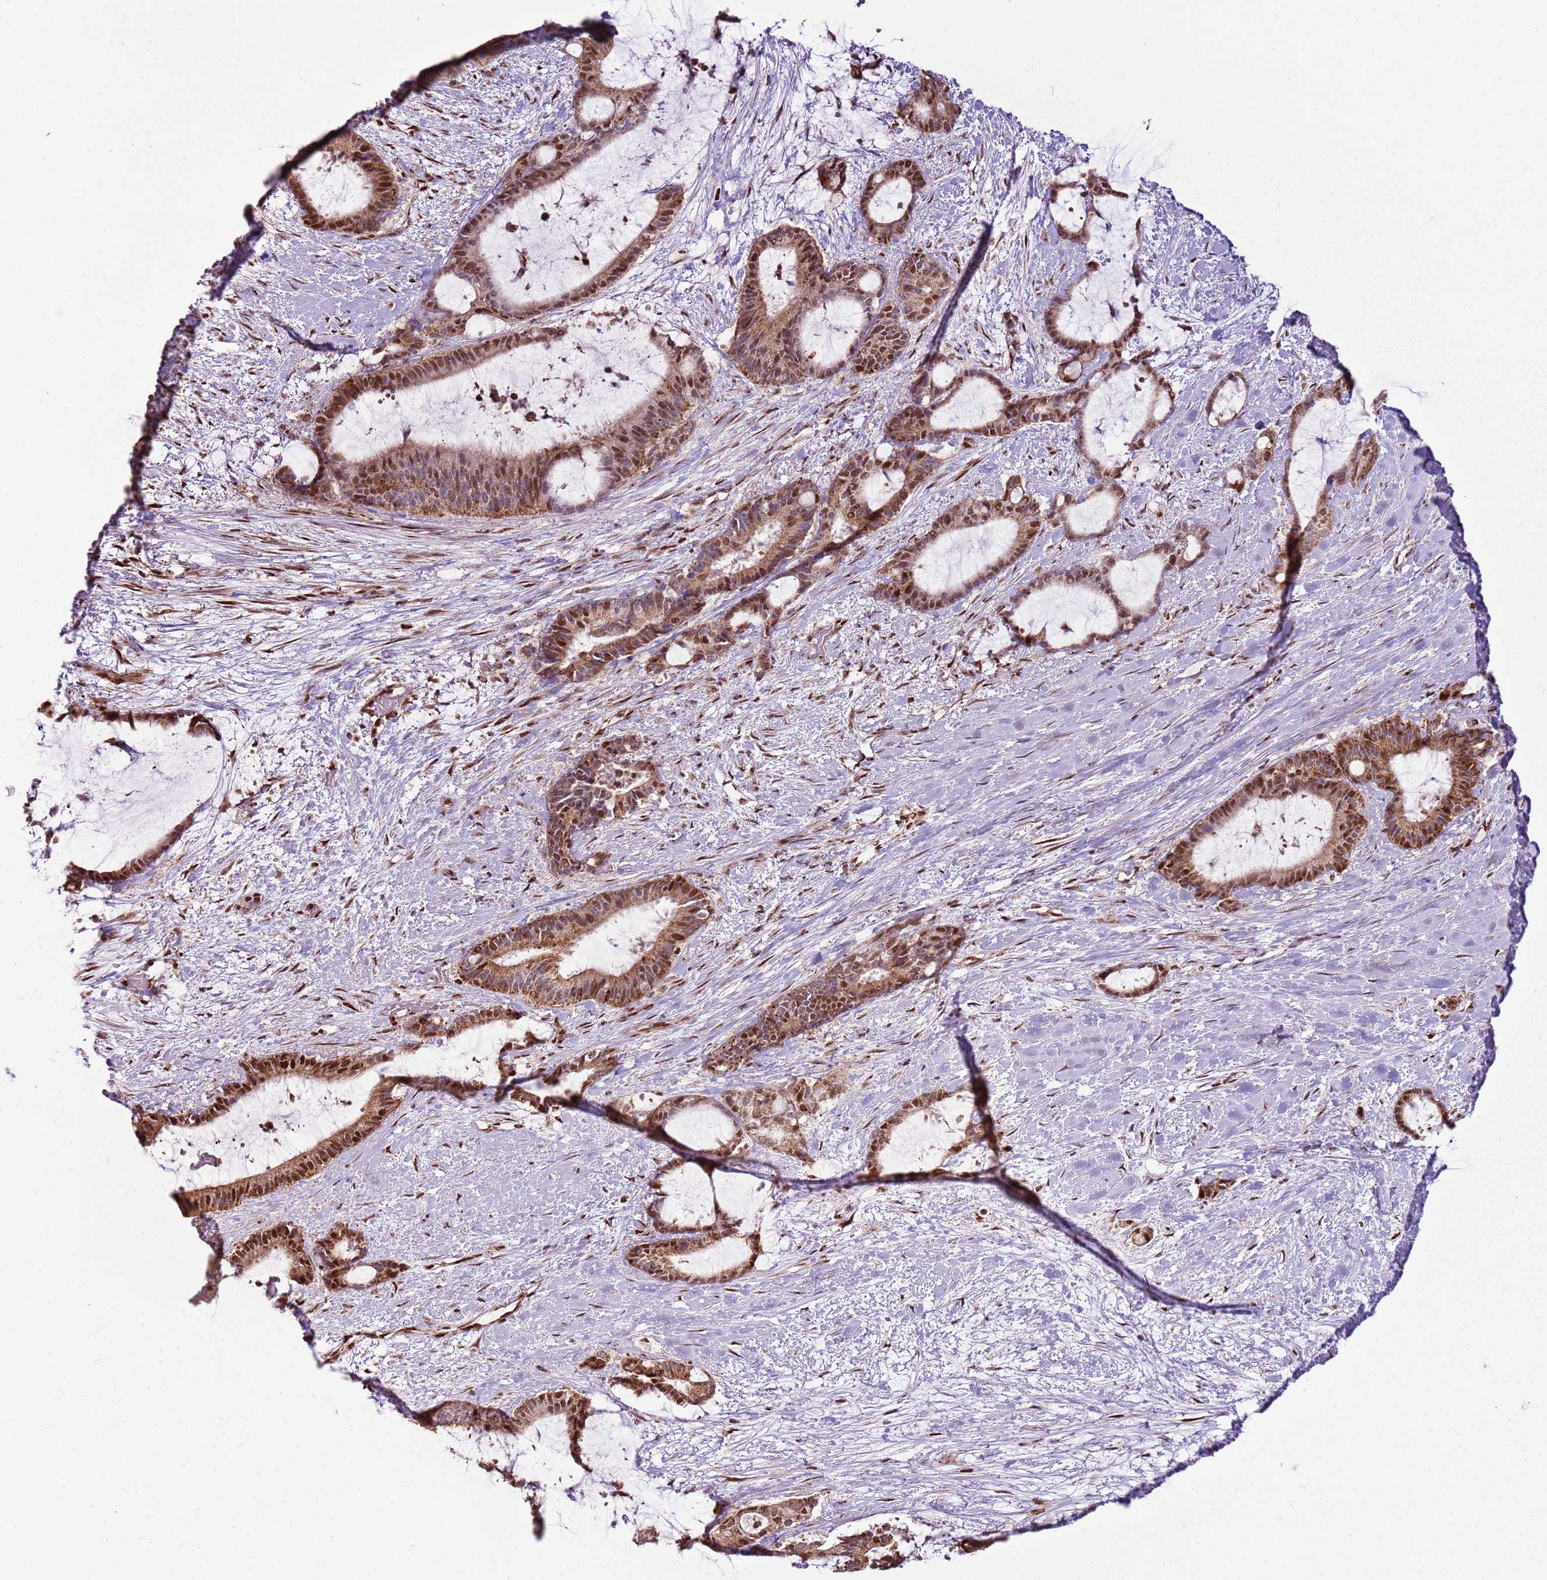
{"staining": {"intensity": "moderate", "quantity": ">75%", "location": "cytoplasmic/membranous,nuclear"}, "tissue": "liver cancer", "cell_type": "Tumor cells", "image_type": "cancer", "snomed": [{"axis": "morphology", "description": "Normal tissue, NOS"}, {"axis": "morphology", "description": "Cholangiocarcinoma"}, {"axis": "topography", "description": "Liver"}, {"axis": "topography", "description": "Peripheral nerve tissue"}], "caption": "Moderate cytoplasmic/membranous and nuclear expression for a protein is identified in approximately >75% of tumor cells of cholangiocarcinoma (liver) using immunohistochemistry (IHC).", "gene": "PCTP", "patient": {"sex": "female", "age": 73}}